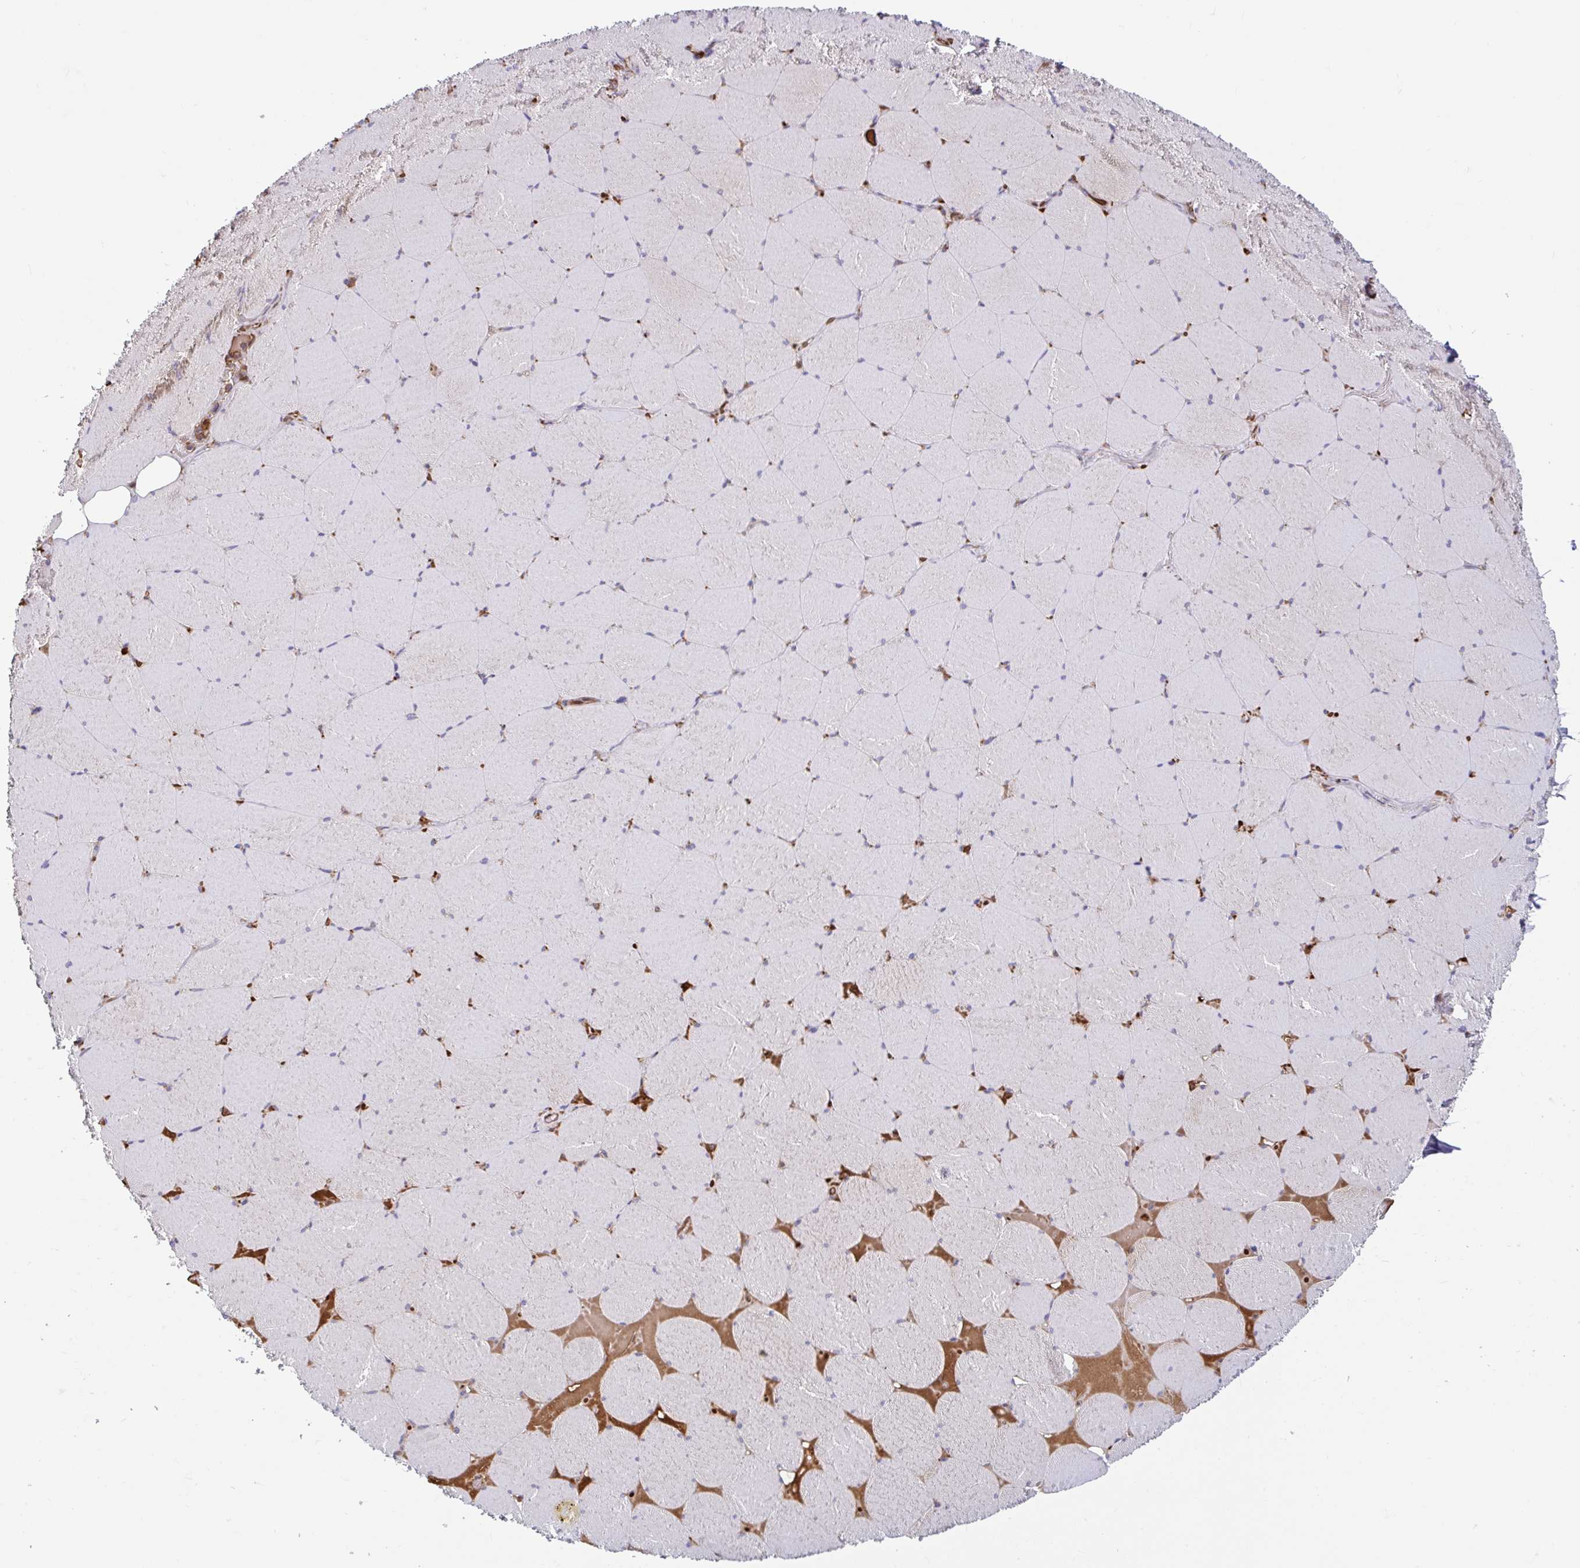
{"staining": {"intensity": "weak", "quantity": "25%-75%", "location": "cytoplasmic/membranous"}, "tissue": "skeletal muscle", "cell_type": "Myocytes", "image_type": "normal", "snomed": [{"axis": "morphology", "description": "Normal tissue, NOS"}, {"axis": "topography", "description": "Skeletal muscle"}, {"axis": "topography", "description": "Head-Neck"}], "caption": "Brown immunohistochemical staining in benign skeletal muscle shows weak cytoplasmic/membranous expression in approximately 25%-75% of myocytes. The staining was performed using DAB to visualize the protein expression in brown, while the nuclei were stained in blue with hematoxylin (Magnification: 20x).", "gene": "BLVRA", "patient": {"sex": "male", "age": 66}}